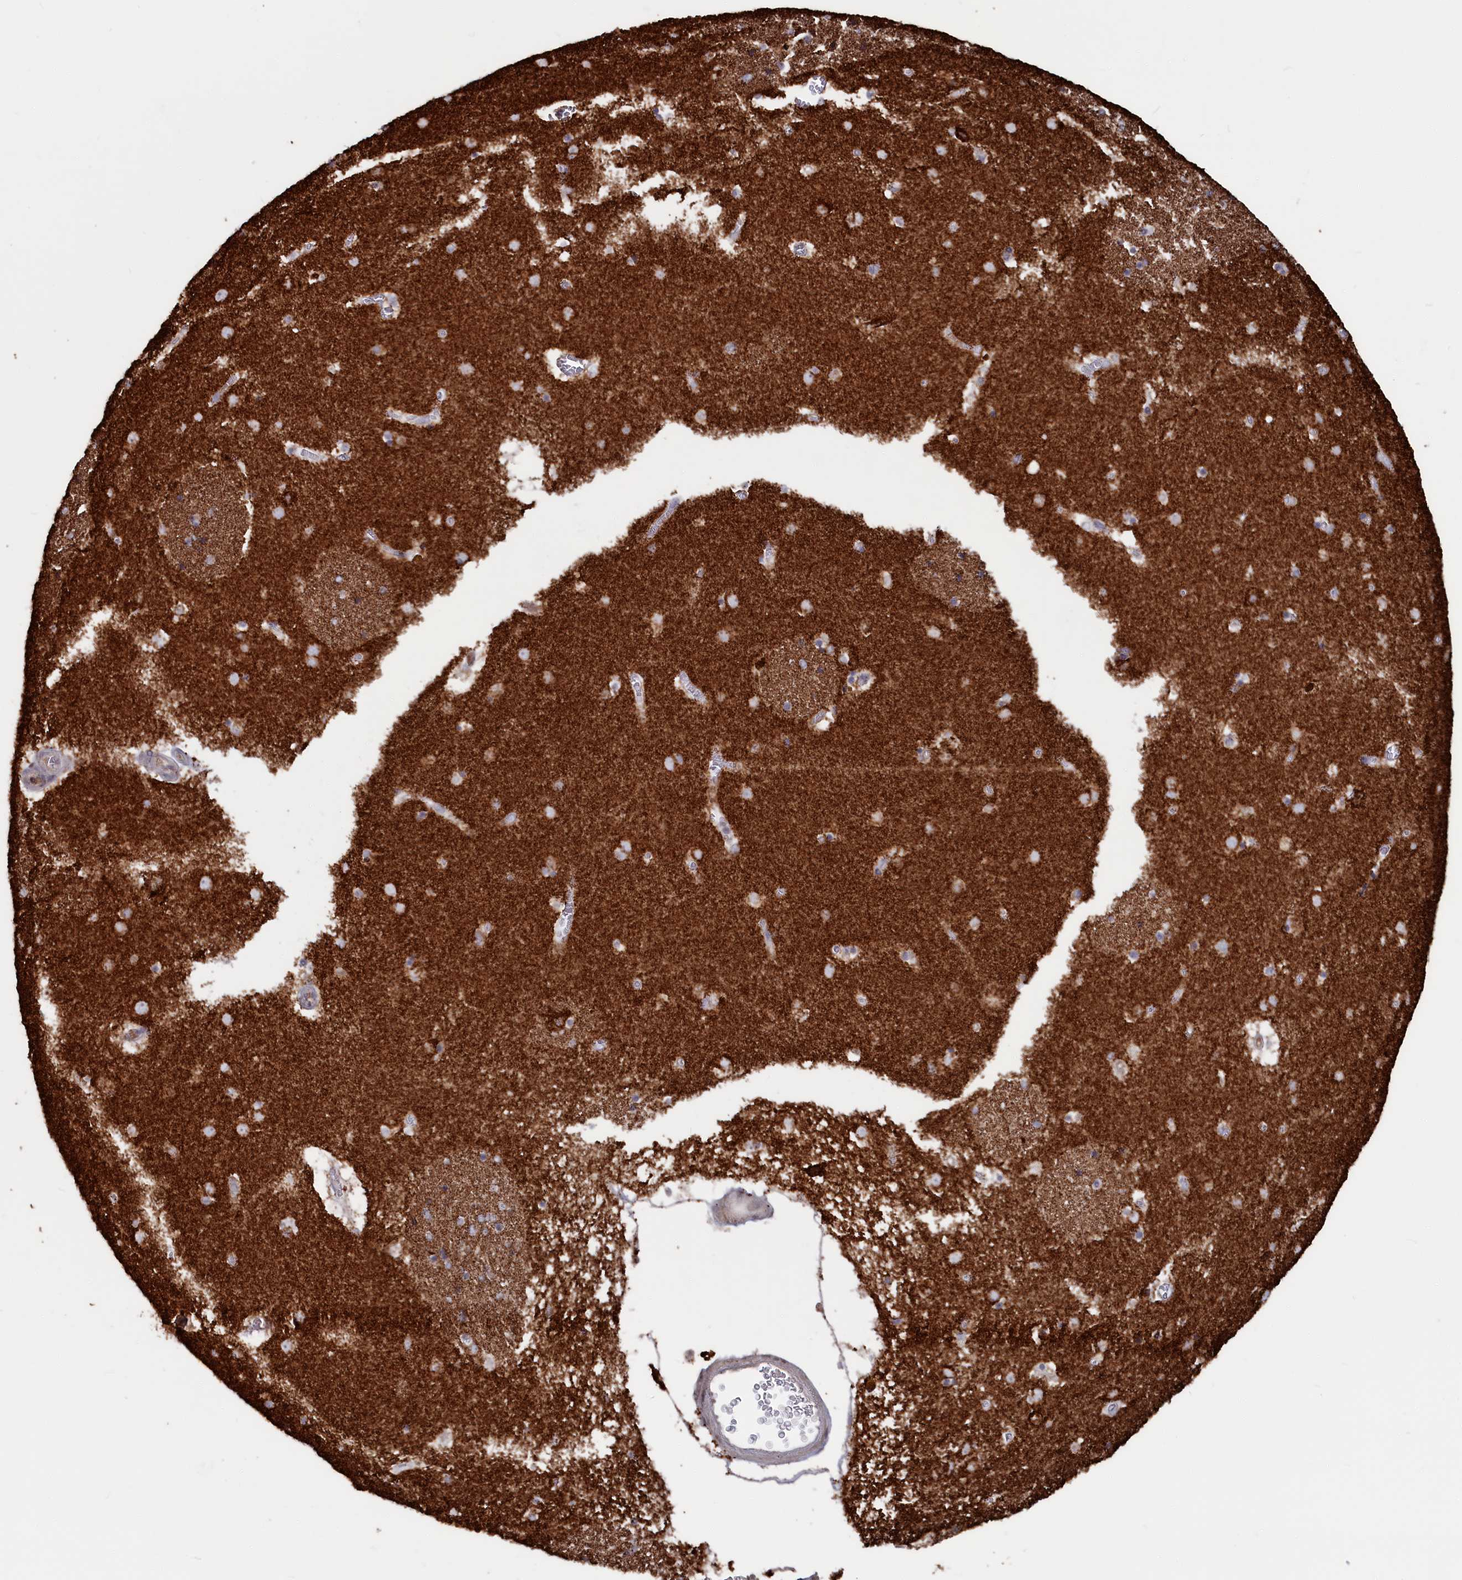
{"staining": {"intensity": "moderate", "quantity": "<25%", "location": "cytoplasmic/membranous"}, "tissue": "caudate", "cell_type": "Glial cells", "image_type": "normal", "snomed": [{"axis": "morphology", "description": "Normal tissue, NOS"}, {"axis": "topography", "description": "Lateral ventricle wall"}], "caption": "DAB (3,3'-diaminobenzidine) immunohistochemical staining of unremarkable human caudate reveals moderate cytoplasmic/membranous protein expression in approximately <25% of glial cells.", "gene": "CEND1", "patient": {"sex": "male", "age": 70}}